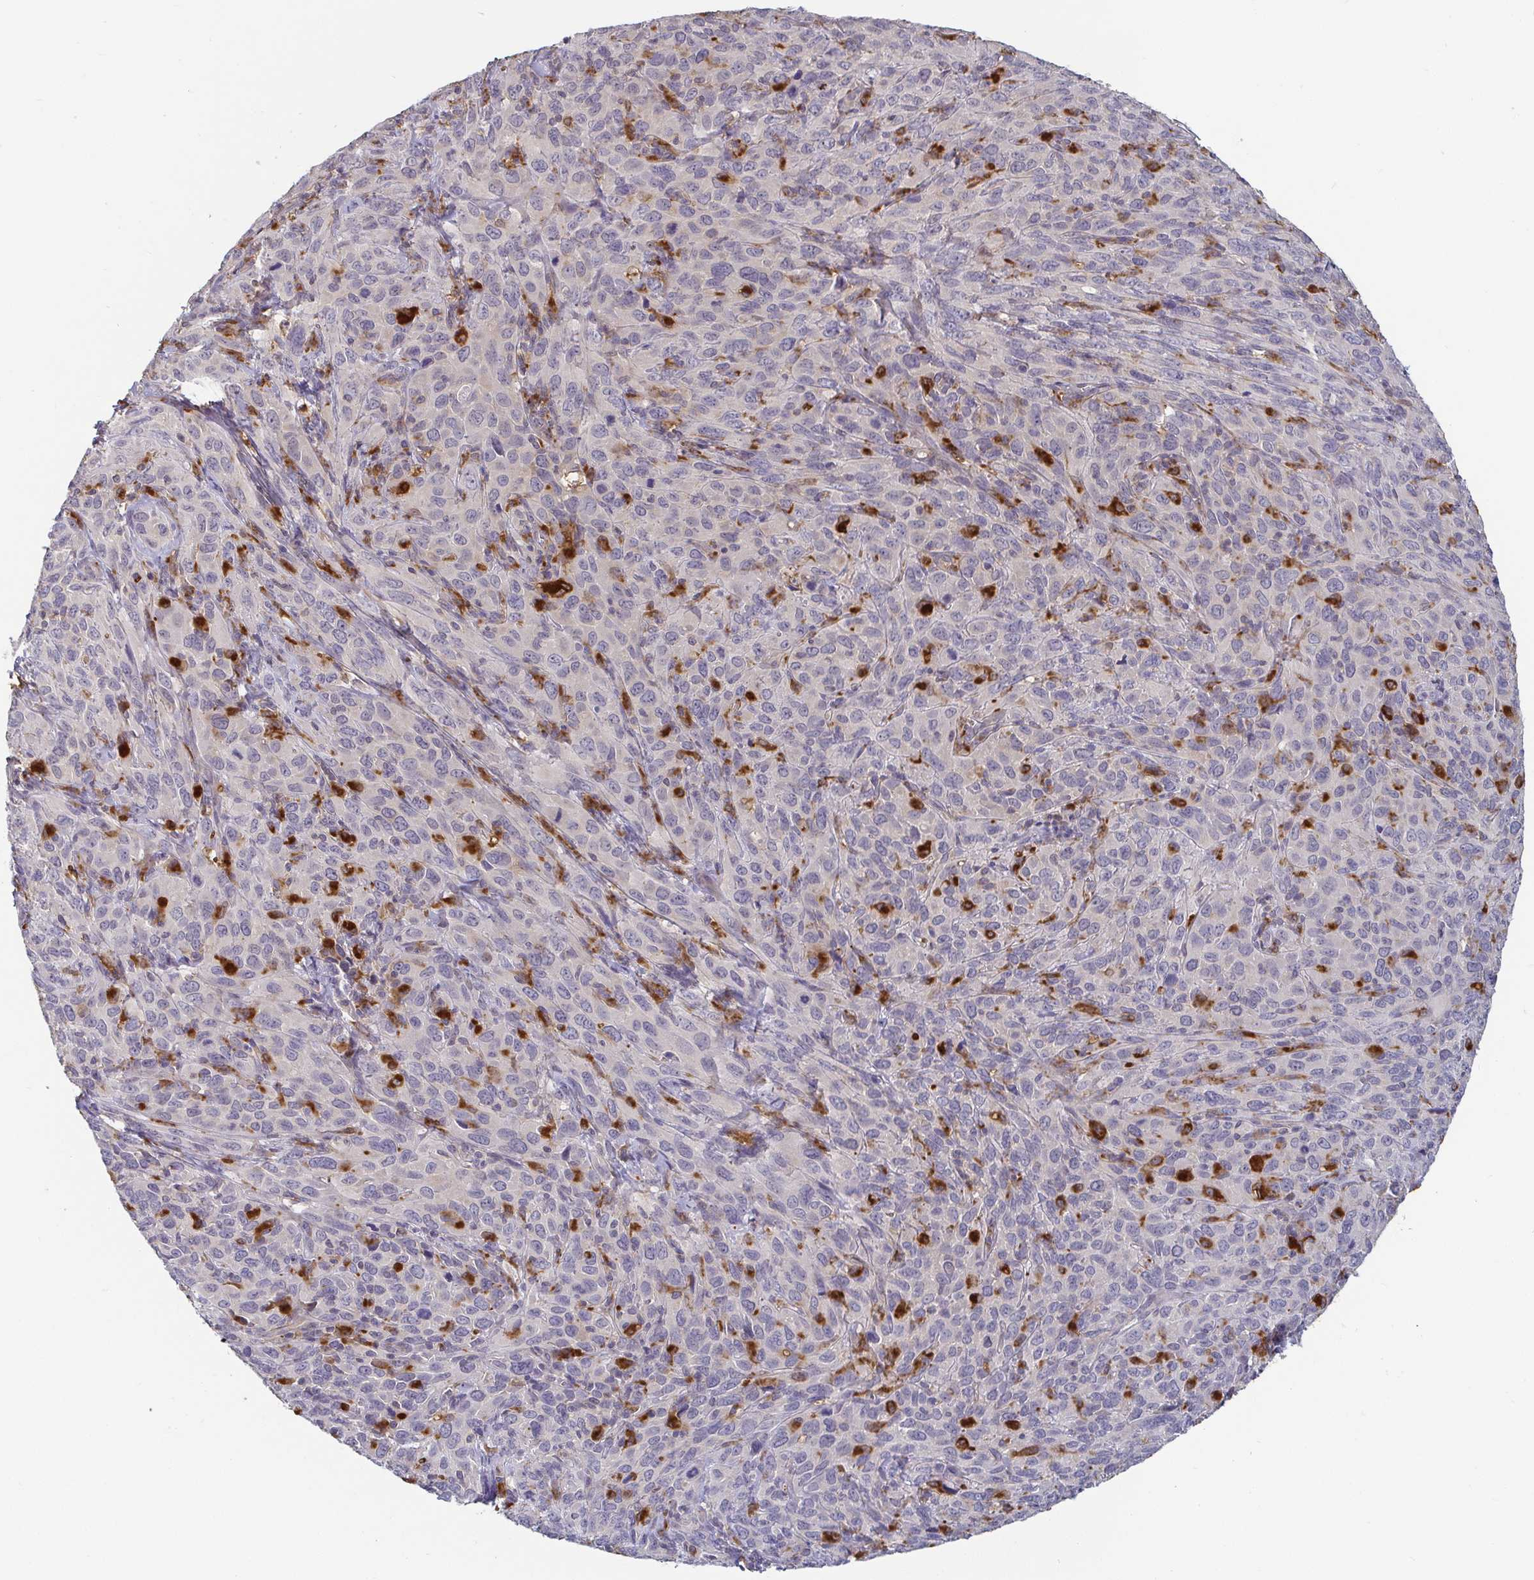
{"staining": {"intensity": "negative", "quantity": "none", "location": "none"}, "tissue": "cervical cancer", "cell_type": "Tumor cells", "image_type": "cancer", "snomed": [{"axis": "morphology", "description": "Normal tissue, NOS"}, {"axis": "morphology", "description": "Squamous cell carcinoma, NOS"}, {"axis": "topography", "description": "Cervix"}], "caption": "There is no significant staining in tumor cells of cervical cancer.", "gene": "CDH18", "patient": {"sex": "female", "age": 51}}